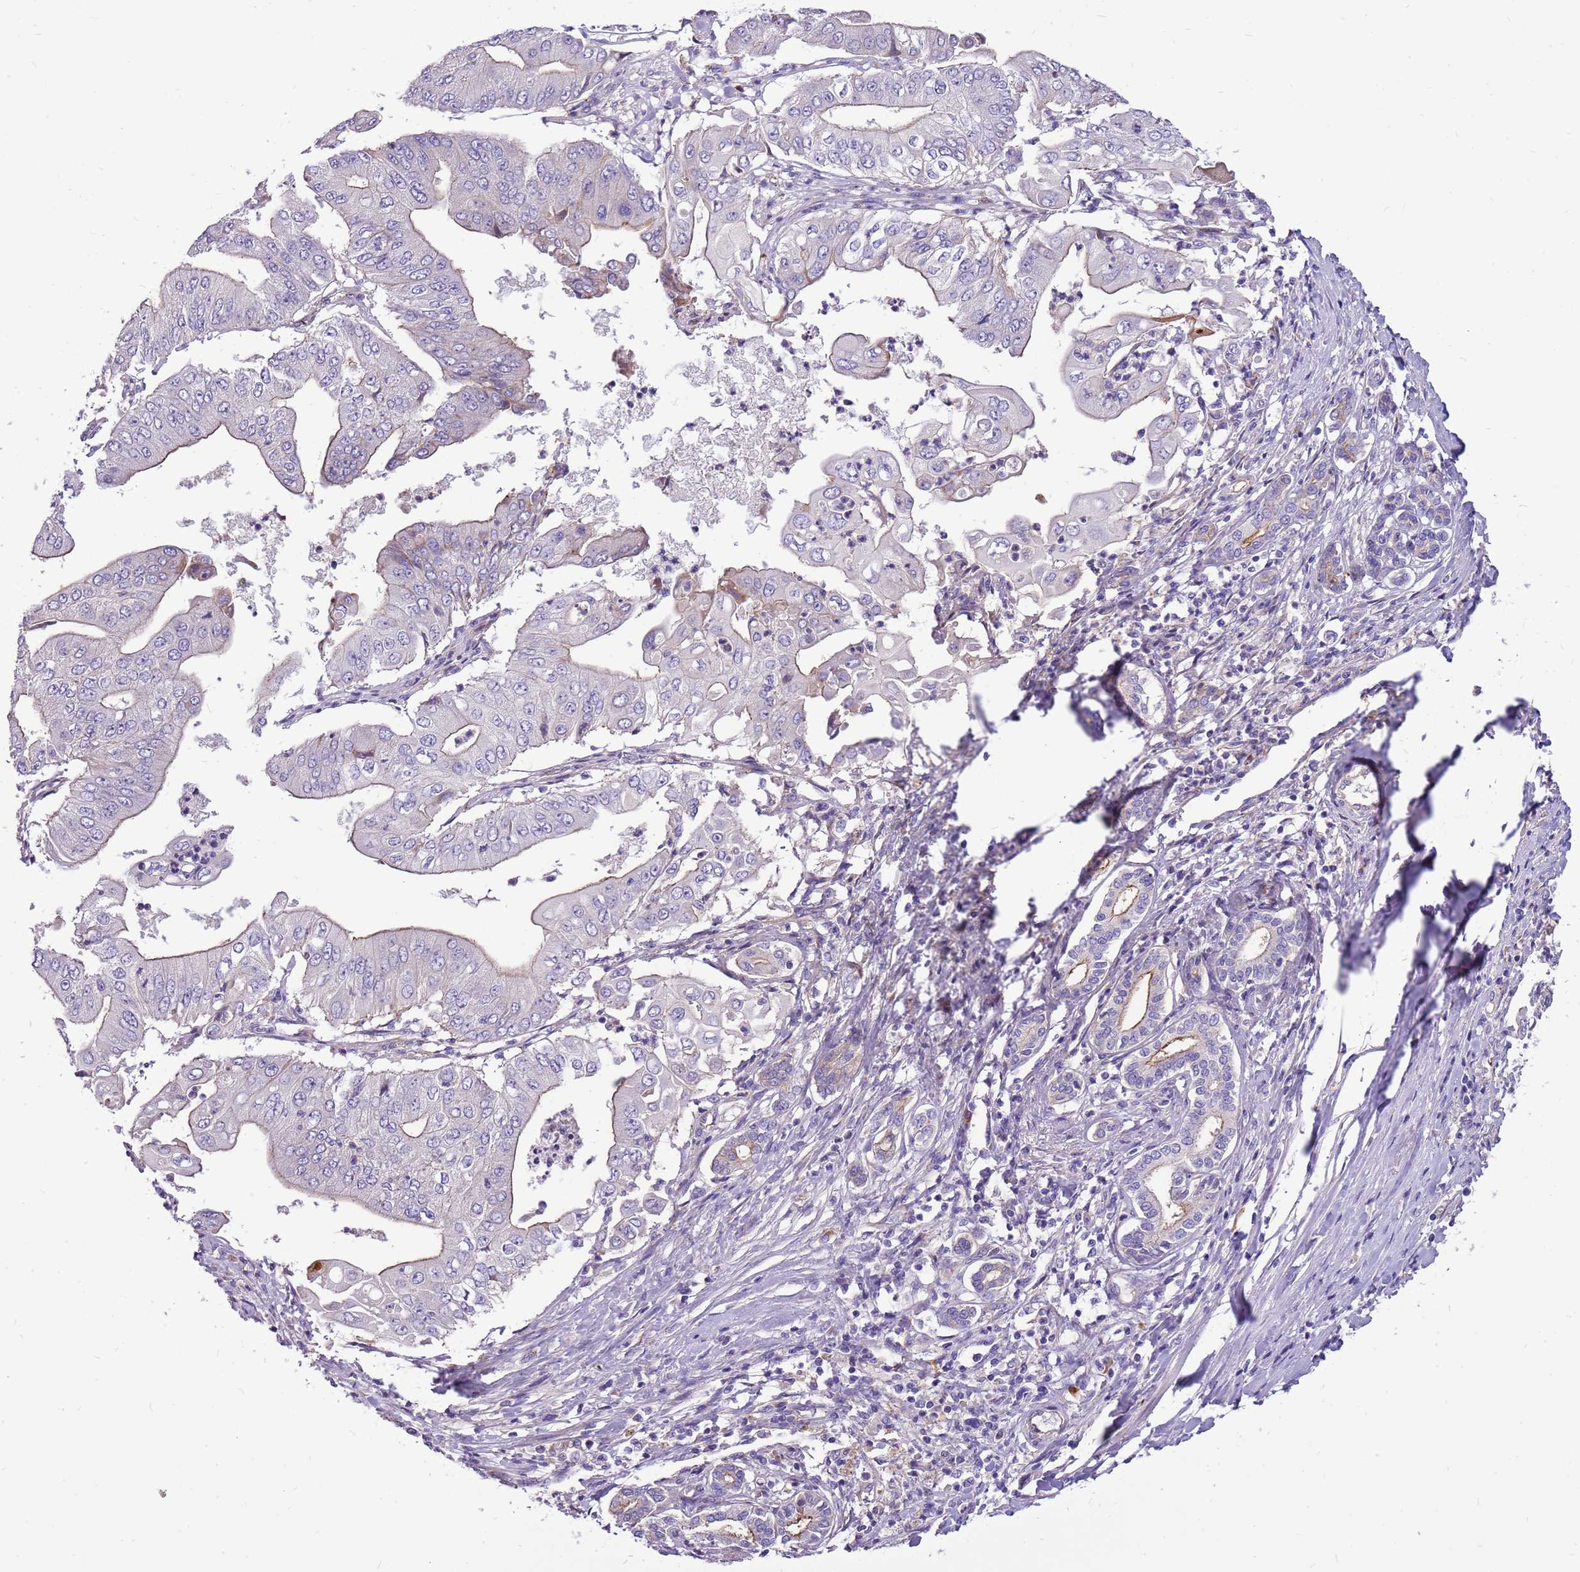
{"staining": {"intensity": "weak", "quantity": "25%-75%", "location": "cytoplasmic/membranous"}, "tissue": "pancreatic cancer", "cell_type": "Tumor cells", "image_type": "cancer", "snomed": [{"axis": "morphology", "description": "Adenocarcinoma, NOS"}, {"axis": "topography", "description": "Pancreas"}], "caption": "A photomicrograph showing weak cytoplasmic/membranous expression in approximately 25%-75% of tumor cells in pancreatic cancer, as visualized by brown immunohistochemical staining.", "gene": "NTN4", "patient": {"sex": "female", "age": 77}}